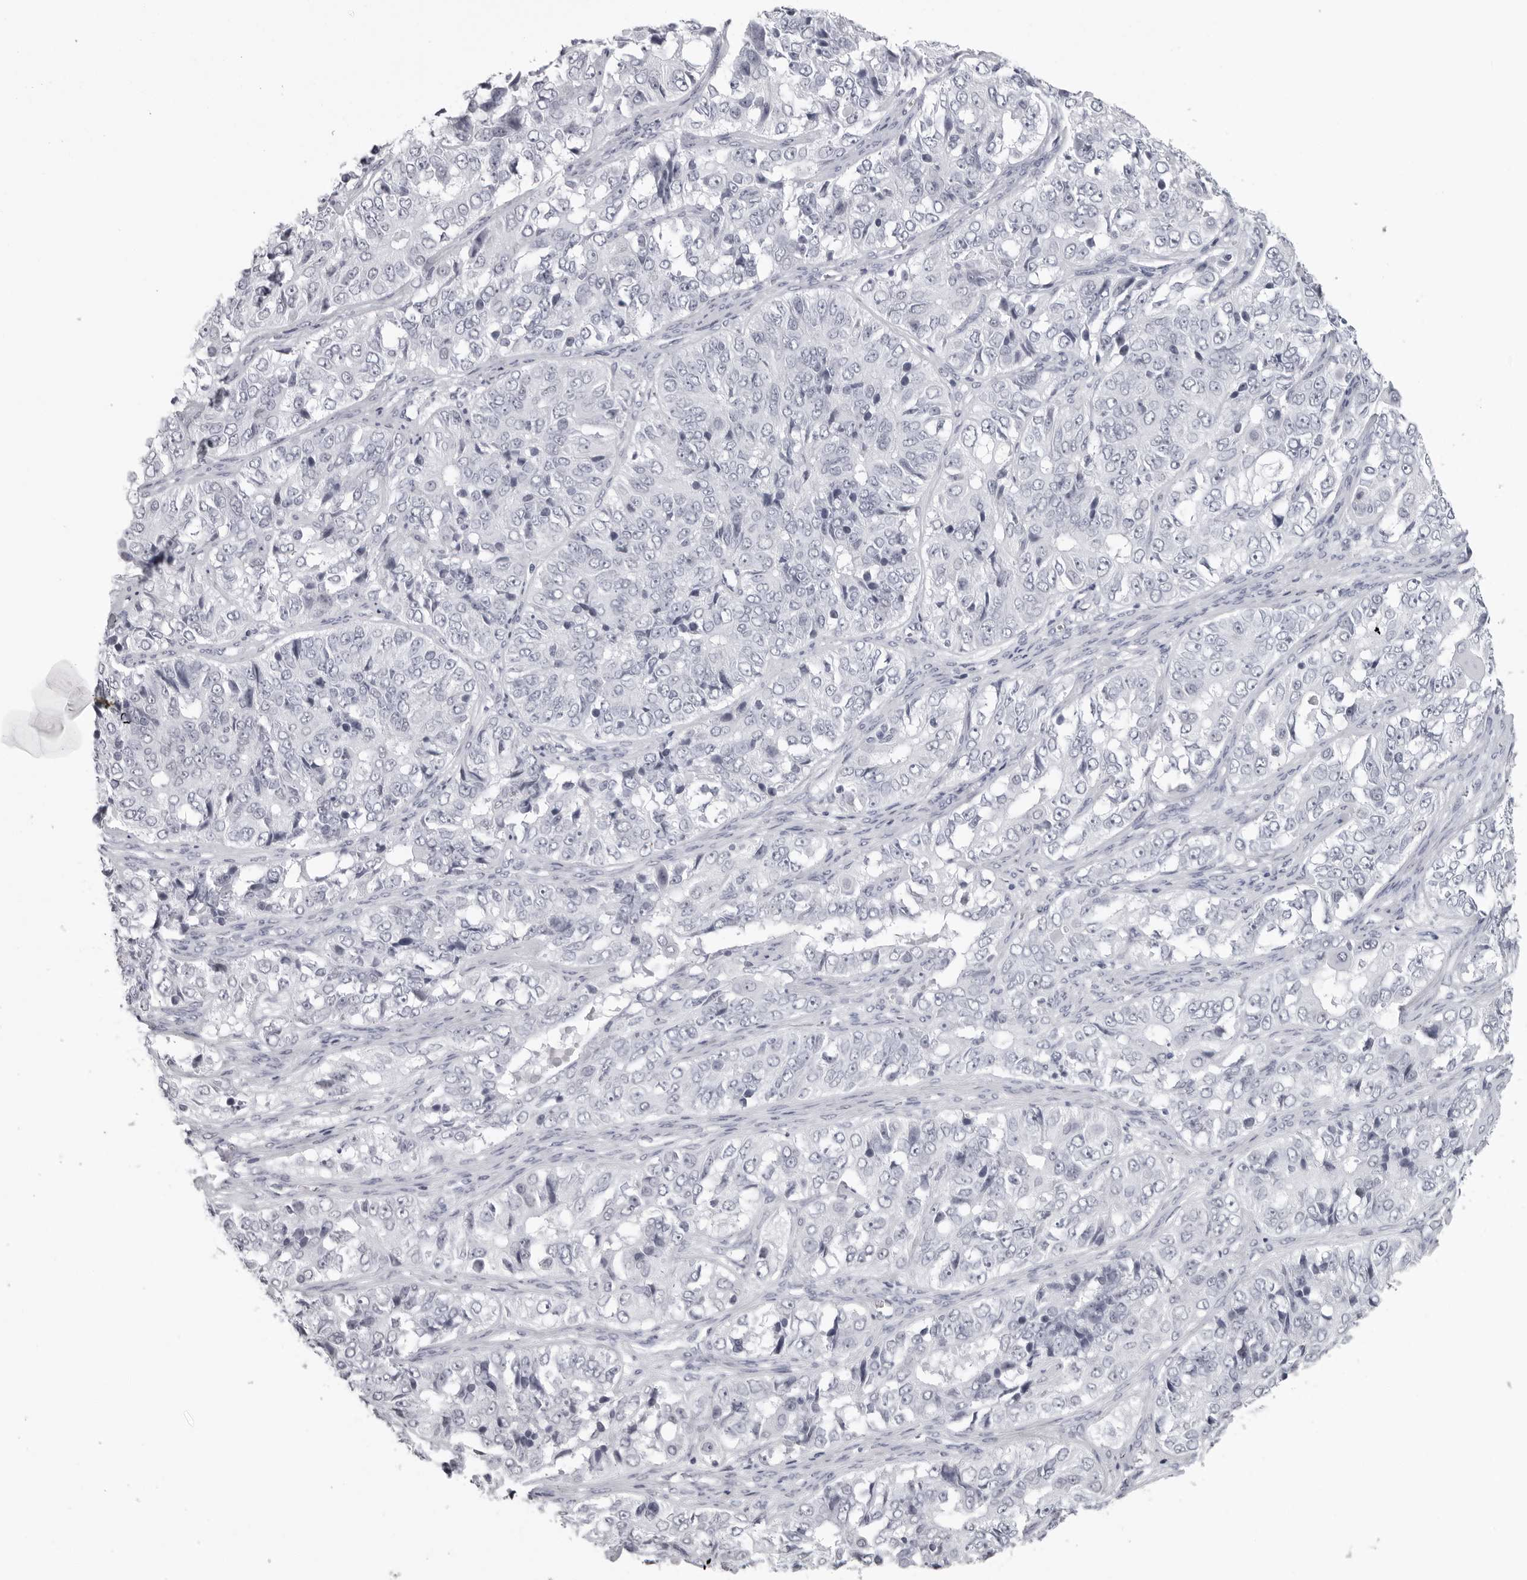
{"staining": {"intensity": "negative", "quantity": "none", "location": "none"}, "tissue": "ovarian cancer", "cell_type": "Tumor cells", "image_type": "cancer", "snomed": [{"axis": "morphology", "description": "Carcinoma, endometroid"}, {"axis": "topography", "description": "Ovary"}], "caption": "Protein analysis of ovarian endometroid carcinoma shows no significant positivity in tumor cells.", "gene": "ESPN", "patient": {"sex": "female", "age": 51}}